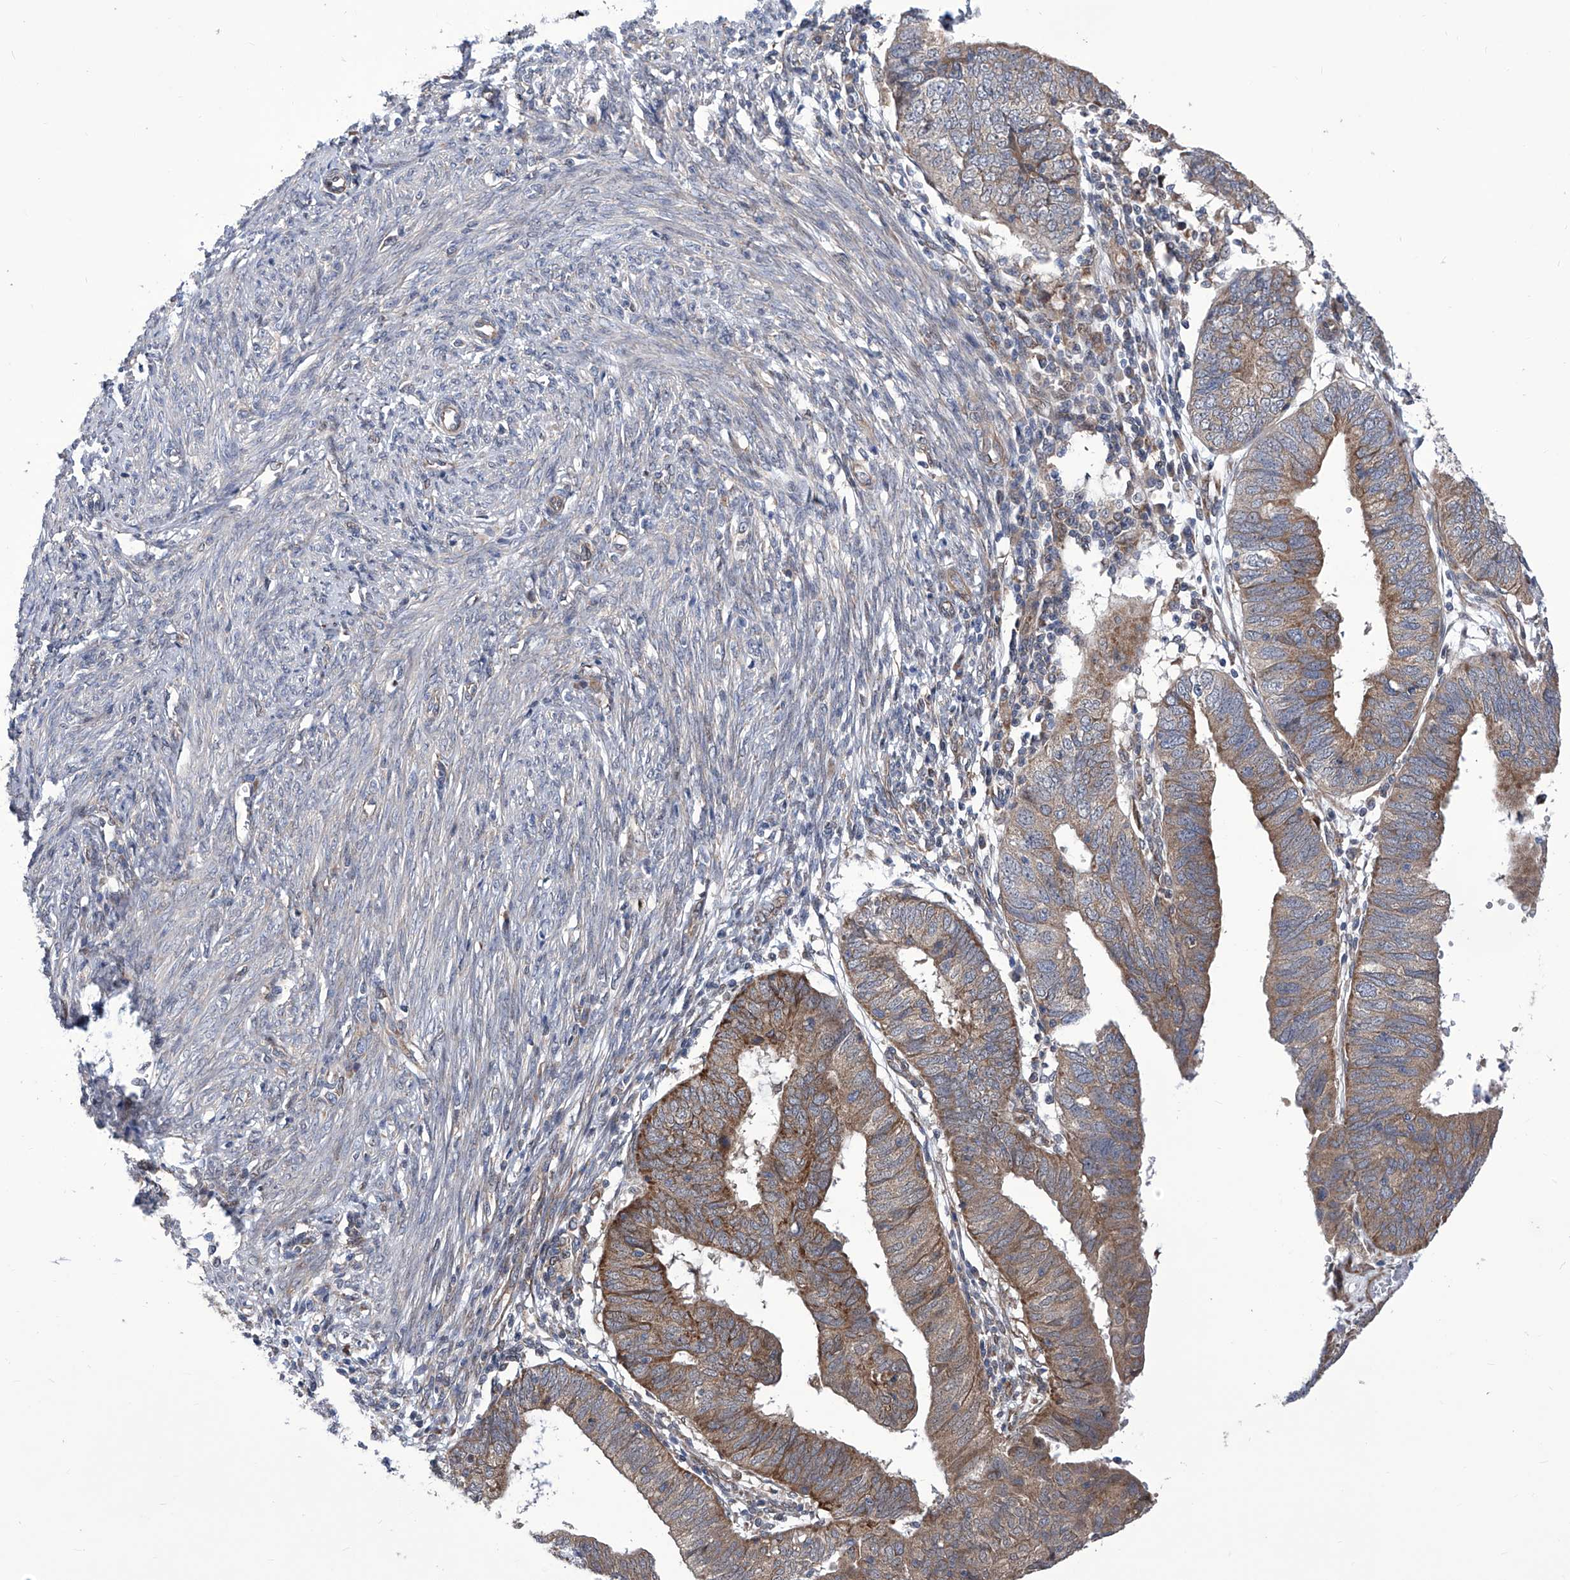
{"staining": {"intensity": "moderate", "quantity": ">75%", "location": "cytoplasmic/membranous"}, "tissue": "endometrial cancer", "cell_type": "Tumor cells", "image_type": "cancer", "snomed": [{"axis": "morphology", "description": "Adenocarcinoma, NOS"}, {"axis": "topography", "description": "Uterus"}], "caption": "Protein expression by immunohistochemistry (IHC) exhibits moderate cytoplasmic/membranous expression in about >75% of tumor cells in endometrial cancer. (brown staining indicates protein expression, while blue staining denotes nuclei).", "gene": "KTI12", "patient": {"sex": "female", "age": 77}}